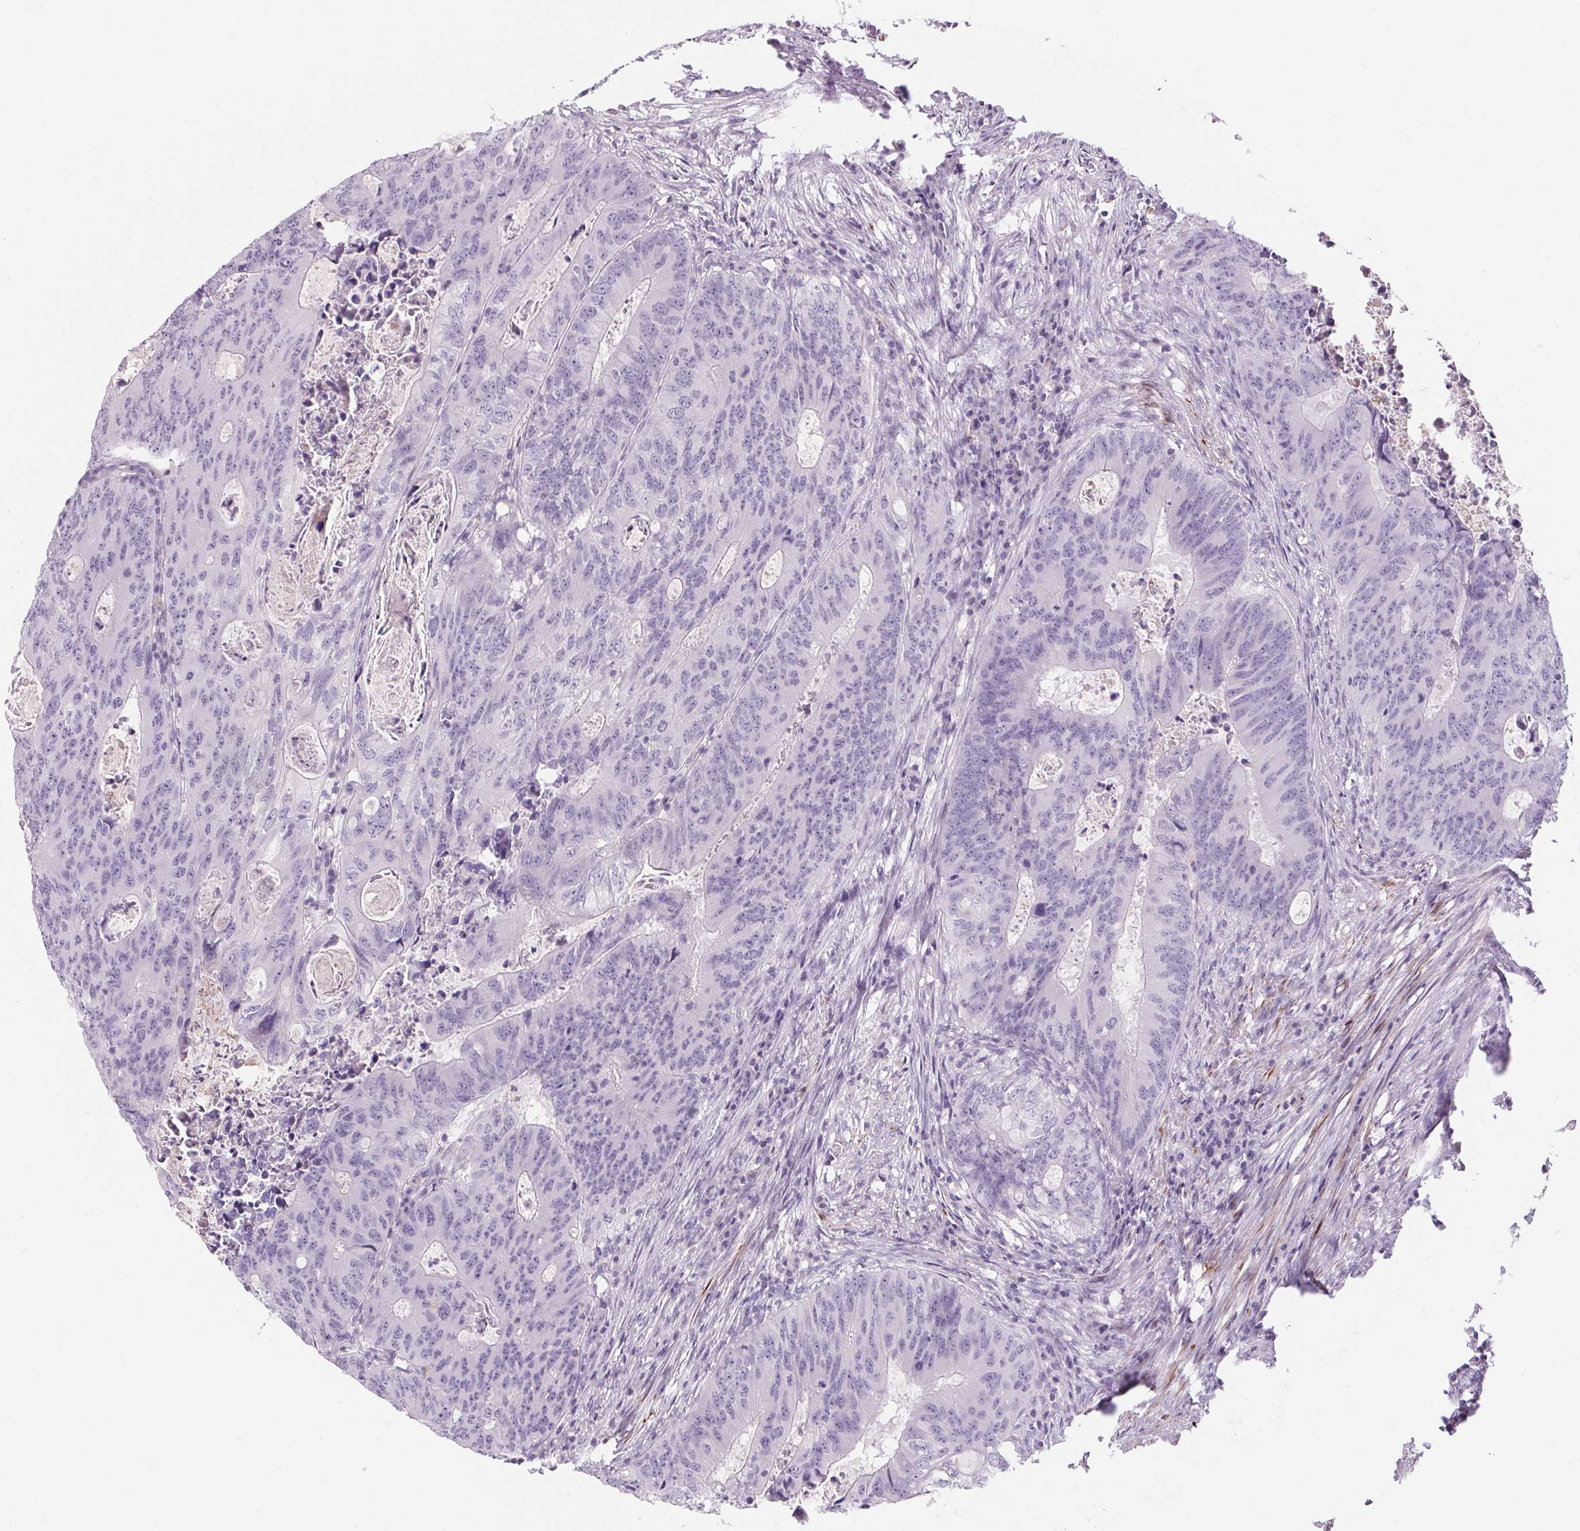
{"staining": {"intensity": "negative", "quantity": "none", "location": "none"}, "tissue": "colorectal cancer", "cell_type": "Tumor cells", "image_type": "cancer", "snomed": [{"axis": "morphology", "description": "Adenocarcinoma, NOS"}, {"axis": "topography", "description": "Colon"}], "caption": "Colorectal cancer (adenocarcinoma) stained for a protein using immunohistochemistry (IHC) demonstrates no positivity tumor cells.", "gene": "ECPAS", "patient": {"sex": "male", "age": 67}}